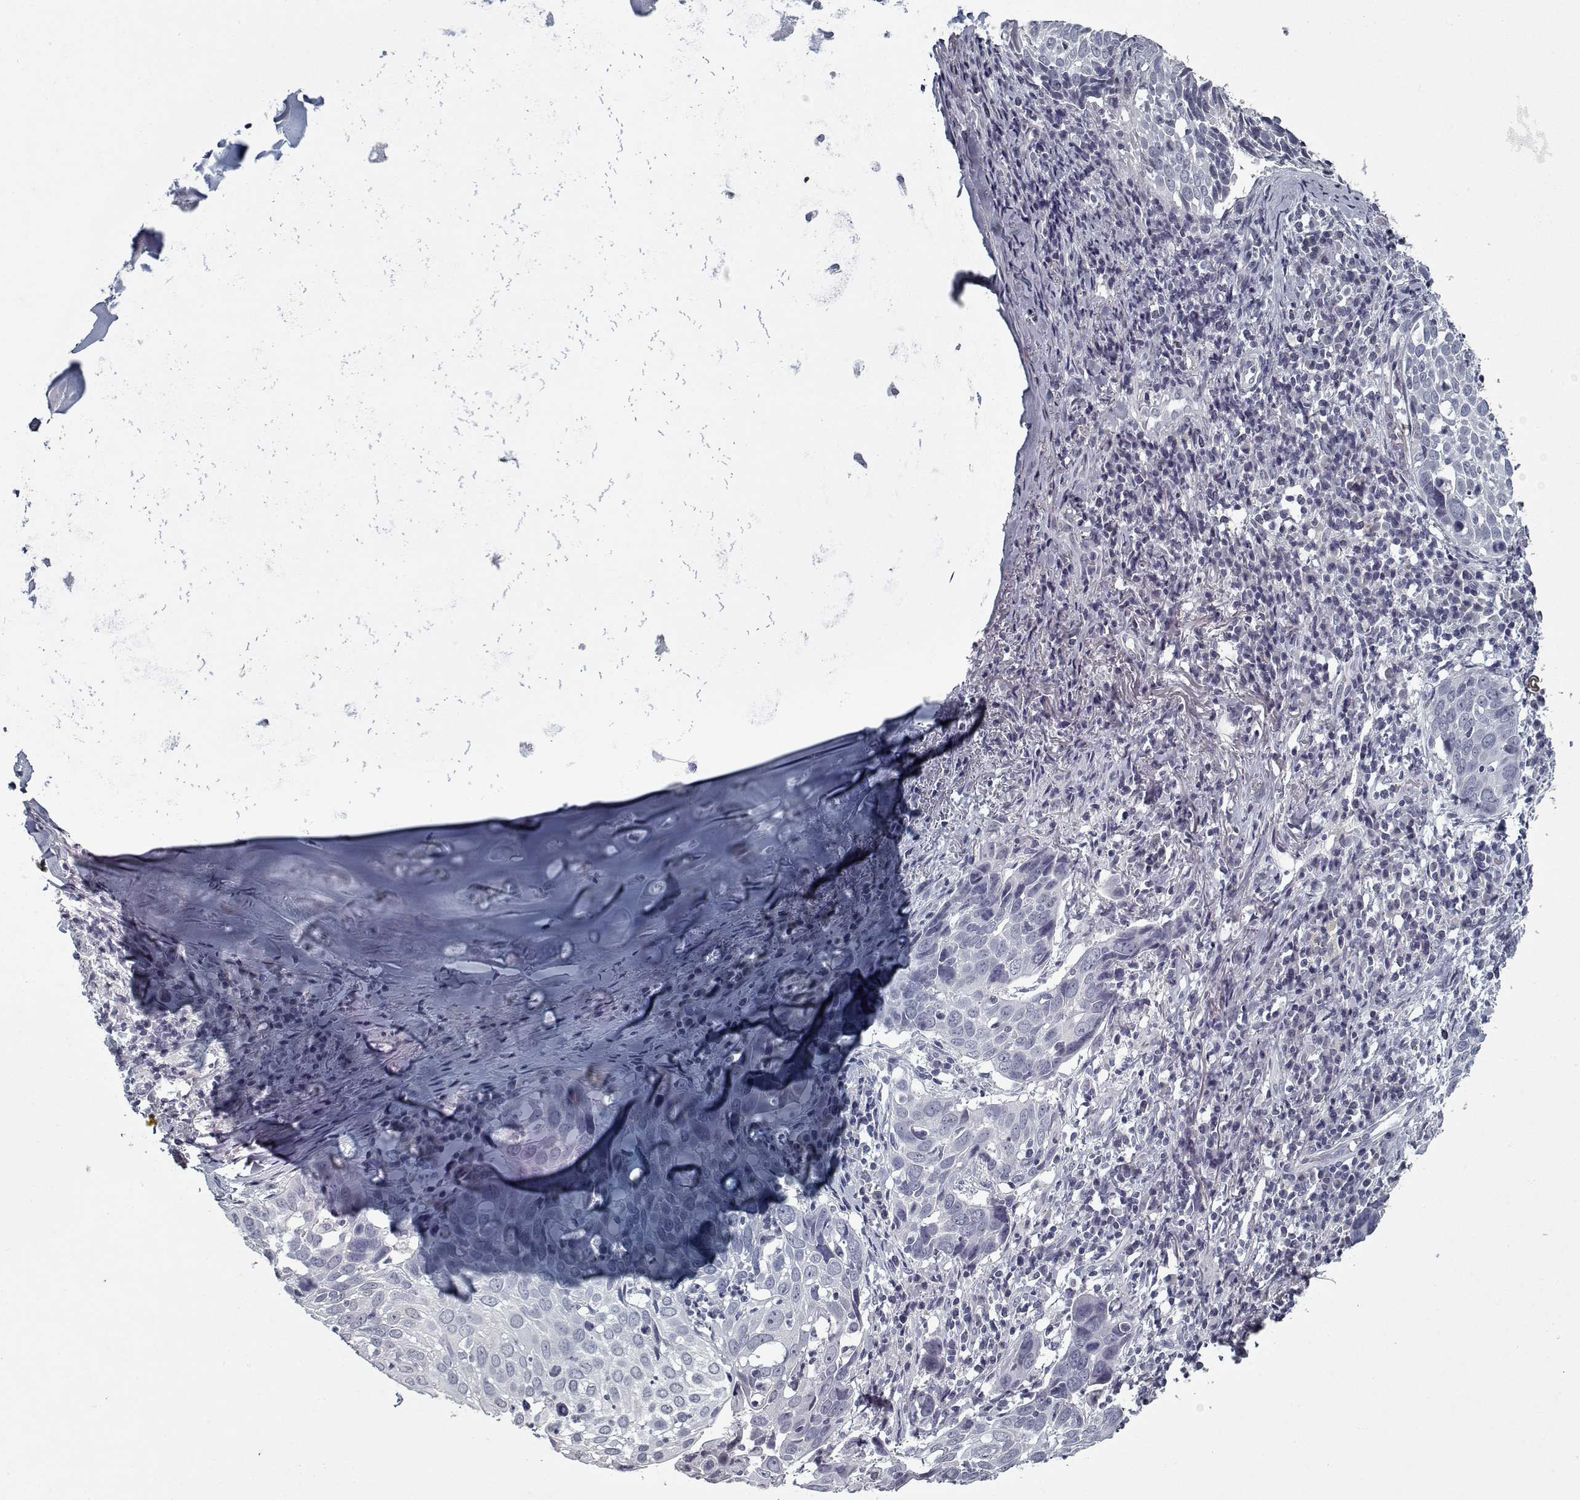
{"staining": {"intensity": "negative", "quantity": "none", "location": "none"}, "tissue": "lung cancer", "cell_type": "Tumor cells", "image_type": "cancer", "snomed": [{"axis": "morphology", "description": "Squamous cell carcinoma, NOS"}, {"axis": "topography", "description": "Lung"}], "caption": "IHC histopathology image of neoplastic tissue: human lung cancer stained with DAB (3,3'-diaminobenzidine) reveals no significant protein expression in tumor cells. (DAB IHC with hematoxylin counter stain).", "gene": "GAD2", "patient": {"sex": "male", "age": 57}}